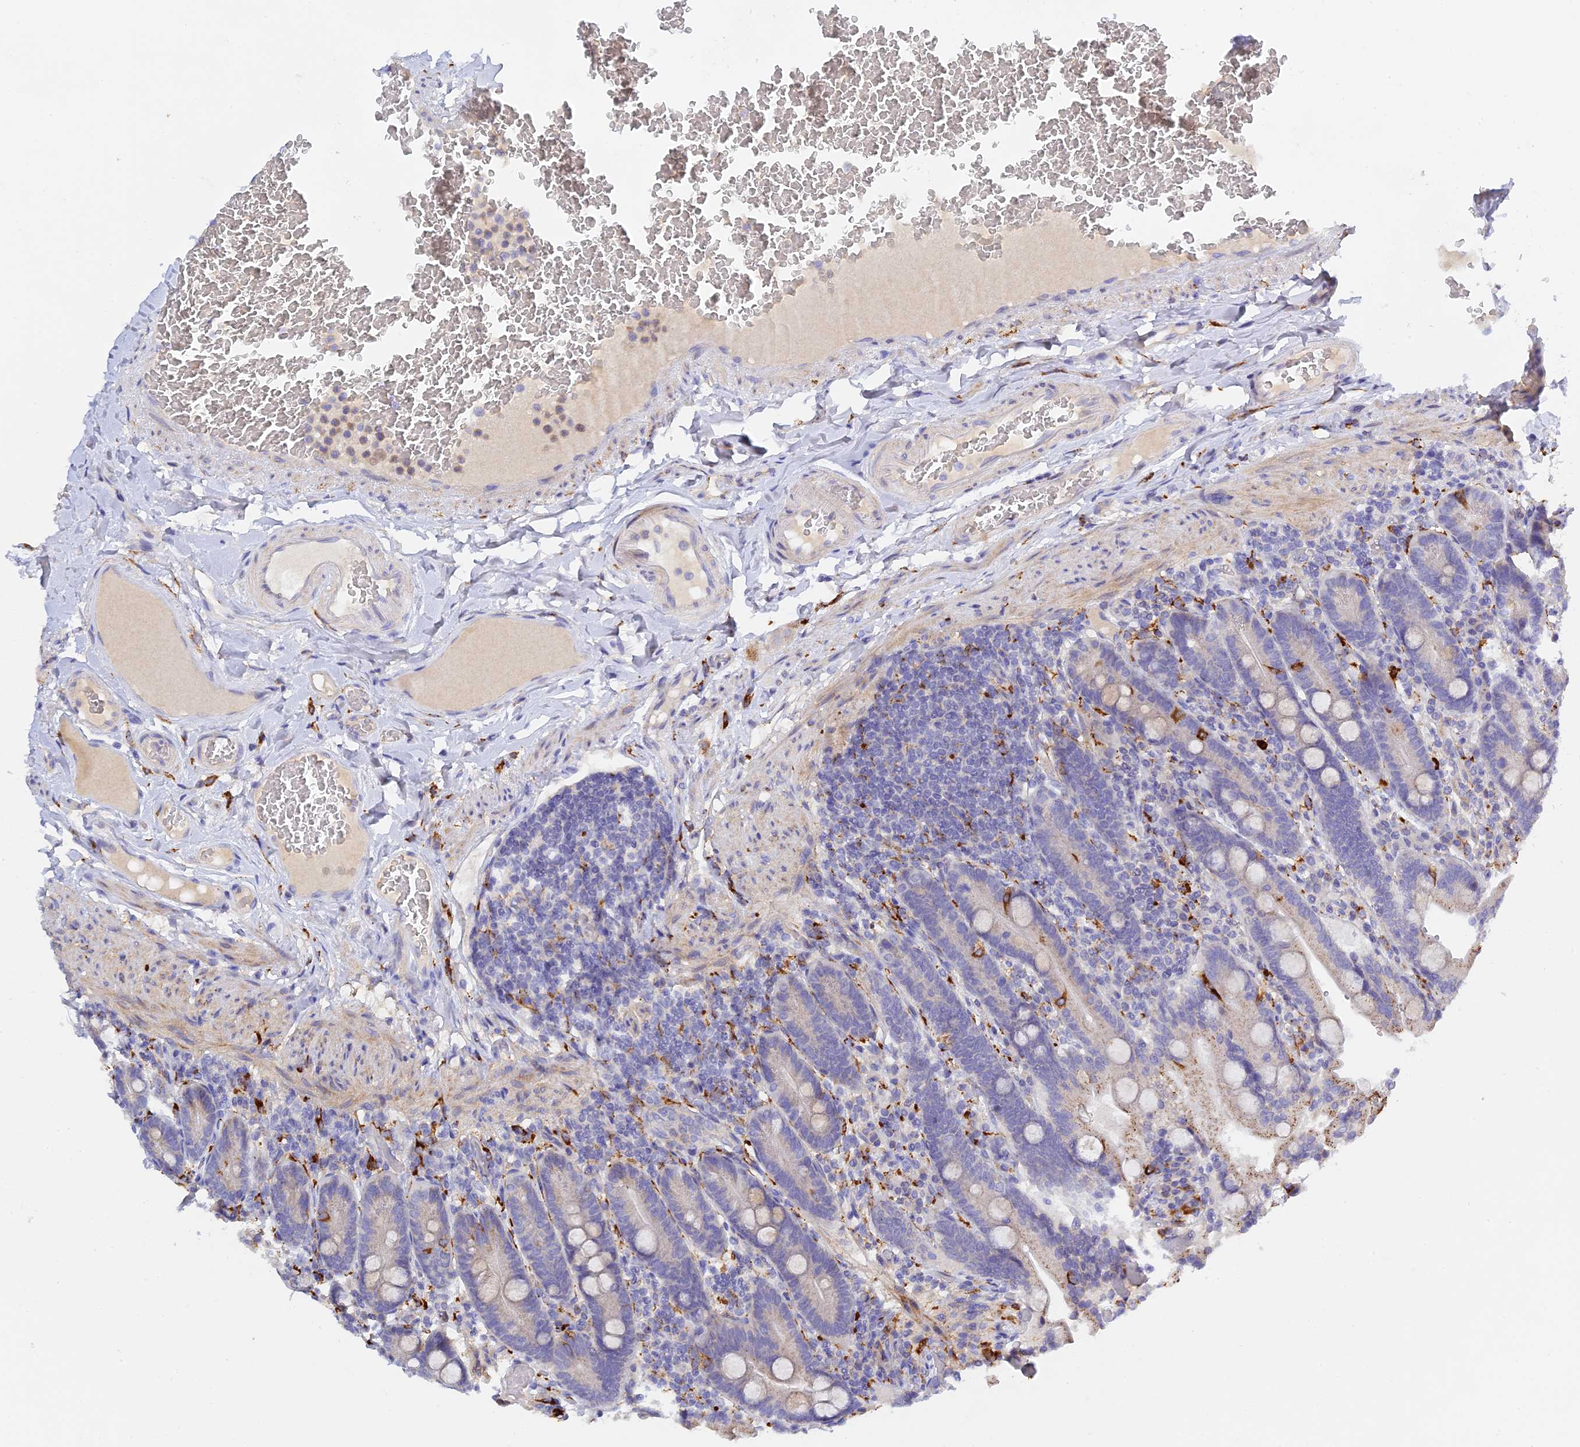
{"staining": {"intensity": "moderate", "quantity": "25%-75%", "location": "cytoplasmic/membranous"}, "tissue": "duodenum", "cell_type": "Glandular cells", "image_type": "normal", "snomed": [{"axis": "morphology", "description": "Normal tissue, NOS"}, {"axis": "topography", "description": "Duodenum"}], "caption": "Glandular cells display moderate cytoplasmic/membranous expression in about 25%-75% of cells in normal duodenum.", "gene": "RPGRIP1L", "patient": {"sex": "female", "age": 62}}